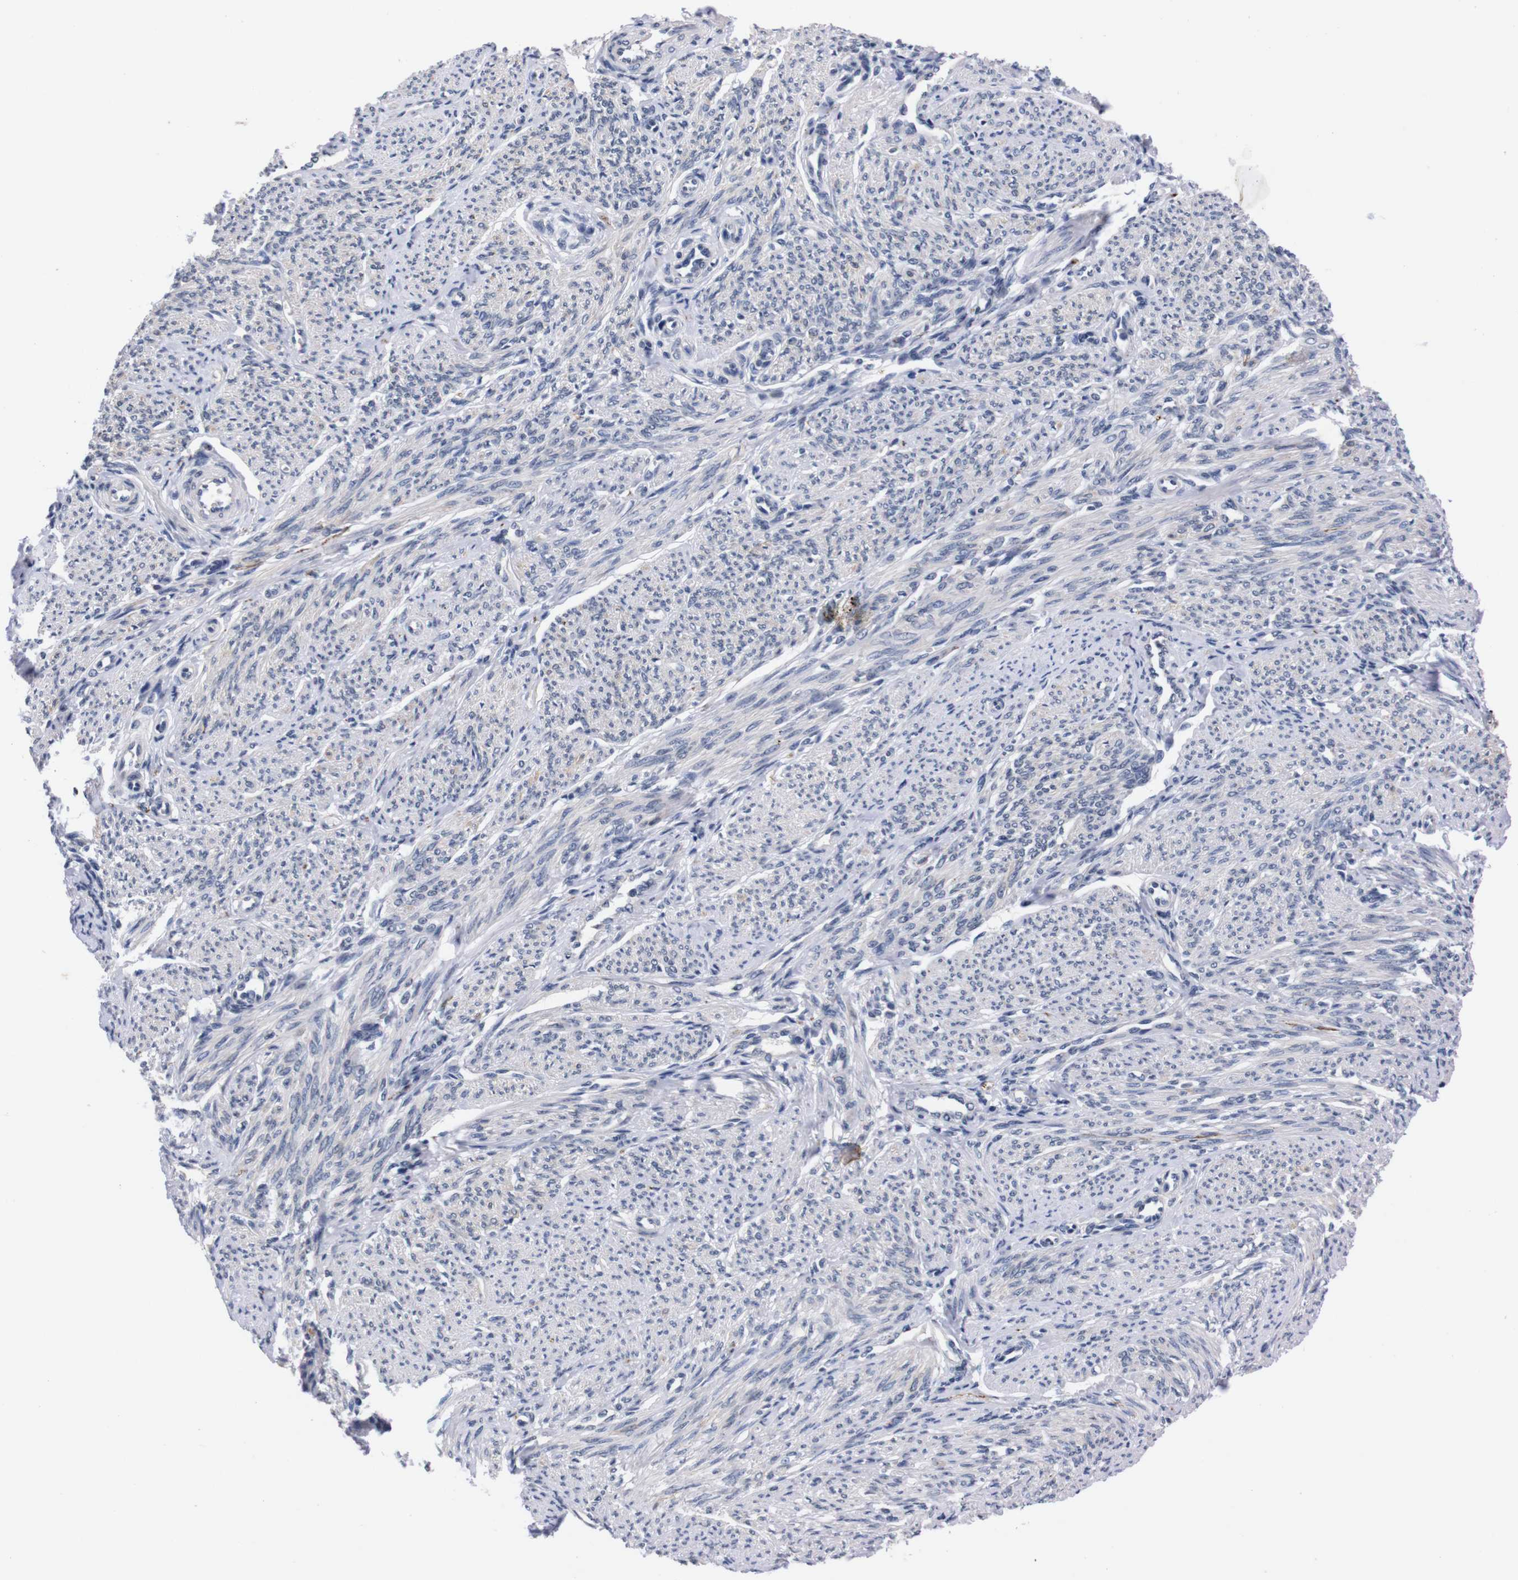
{"staining": {"intensity": "negative", "quantity": "none", "location": "none"}, "tissue": "smooth muscle", "cell_type": "Smooth muscle cells", "image_type": "normal", "snomed": [{"axis": "morphology", "description": "Normal tissue, NOS"}, {"axis": "topography", "description": "Smooth muscle"}], "caption": "Immunohistochemistry photomicrograph of normal smooth muscle: human smooth muscle stained with DAB (3,3'-diaminobenzidine) demonstrates no significant protein staining in smooth muscle cells. (DAB (3,3'-diaminobenzidine) immunohistochemistry (IHC) with hematoxylin counter stain).", "gene": "TNFRSF21", "patient": {"sex": "female", "age": 65}}